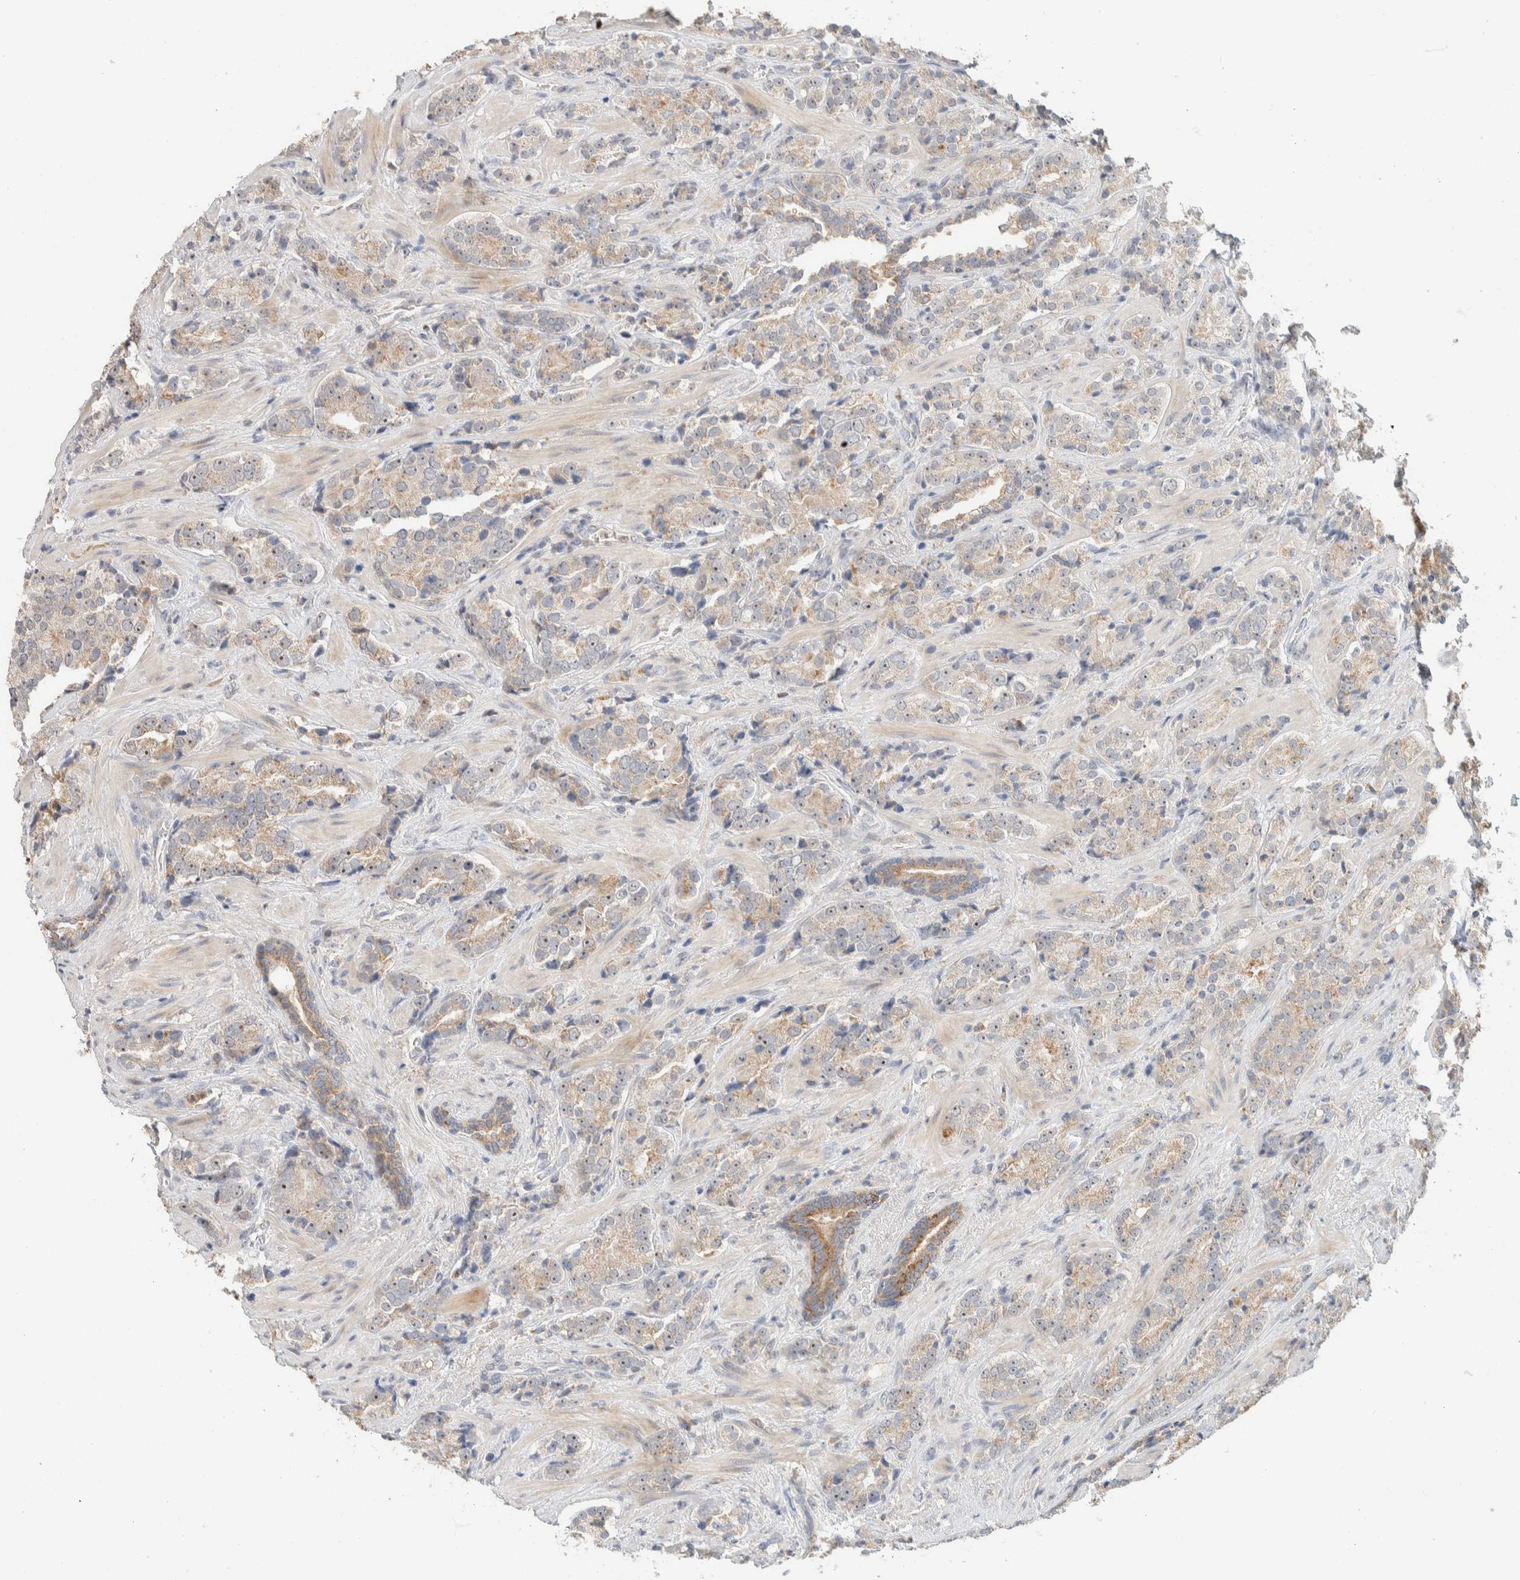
{"staining": {"intensity": "moderate", "quantity": "25%-75%", "location": "cytoplasmic/membranous"}, "tissue": "prostate cancer", "cell_type": "Tumor cells", "image_type": "cancer", "snomed": [{"axis": "morphology", "description": "Adenocarcinoma, High grade"}, {"axis": "topography", "description": "Prostate"}], "caption": "Human prostate cancer stained with a protein marker reveals moderate staining in tumor cells.", "gene": "HDHD3", "patient": {"sex": "male", "age": 71}}